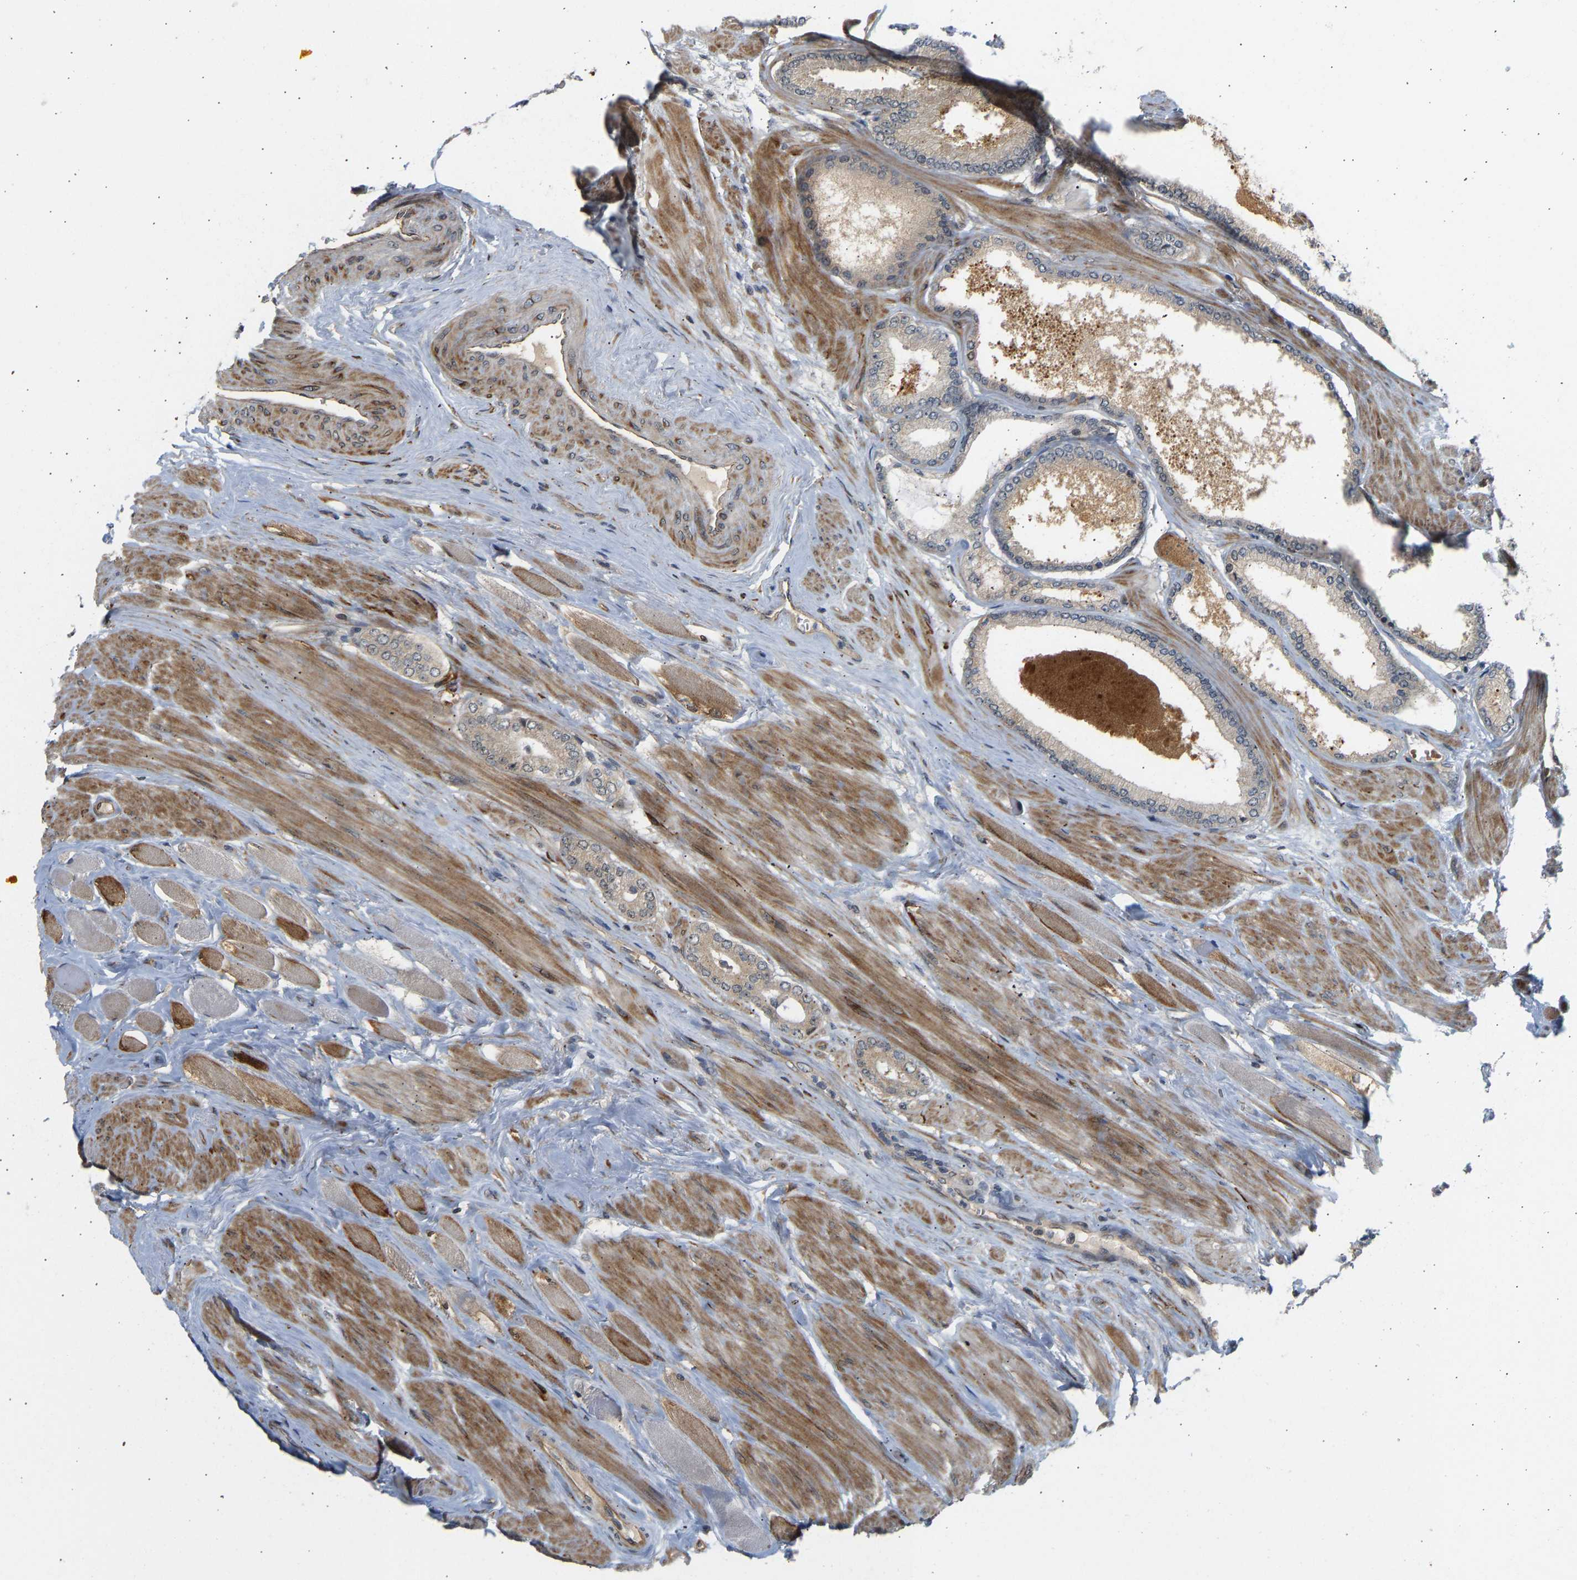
{"staining": {"intensity": "negative", "quantity": "none", "location": "none"}, "tissue": "prostate cancer", "cell_type": "Tumor cells", "image_type": "cancer", "snomed": [{"axis": "morphology", "description": "Adenocarcinoma, High grade"}, {"axis": "topography", "description": "Prostate"}], "caption": "Image shows no protein positivity in tumor cells of prostate high-grade adenocarcinoma tissue.", "gene": "BAG1", "patient": {"sex": "male", "age": 61}}